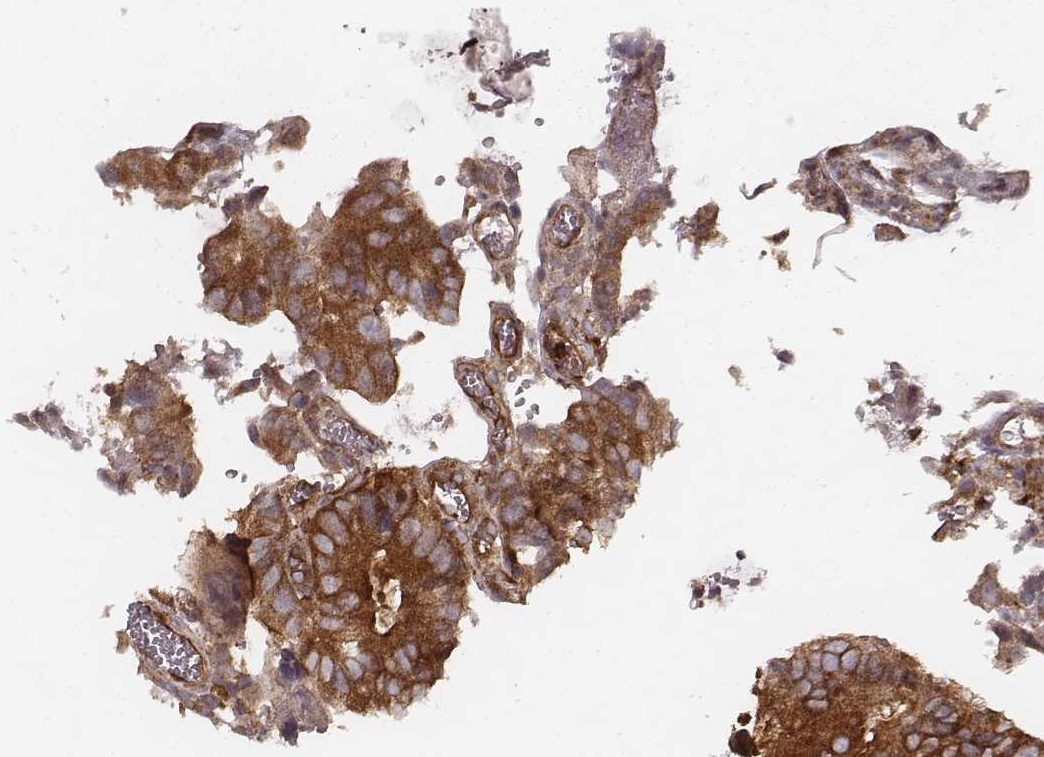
{"staining": {"intensity": "strong", "quantity": ">75%", "location": "cytoplasmic/membranous"}, "tissue": "colorectal cancer", "cell_type": "Tumor cells", "image_type": "cancer", "snomed": [{"axis": "morphology", "description": "Adenocarcinoma, NOS"}, {"axis": "topography", "description": "Colon"}], "caption": "Tumor cells show high levels of strong cytoplasmic/membranous staining in approximately >75% of cells in human colorectal adenocarcinoma. (DAB (3,3'-diaminobenzidine) = brown stain, brightfield microscopy at high magnification).", "gene": "VPS26A", "patient": {"sex": "female", "age": 86}}